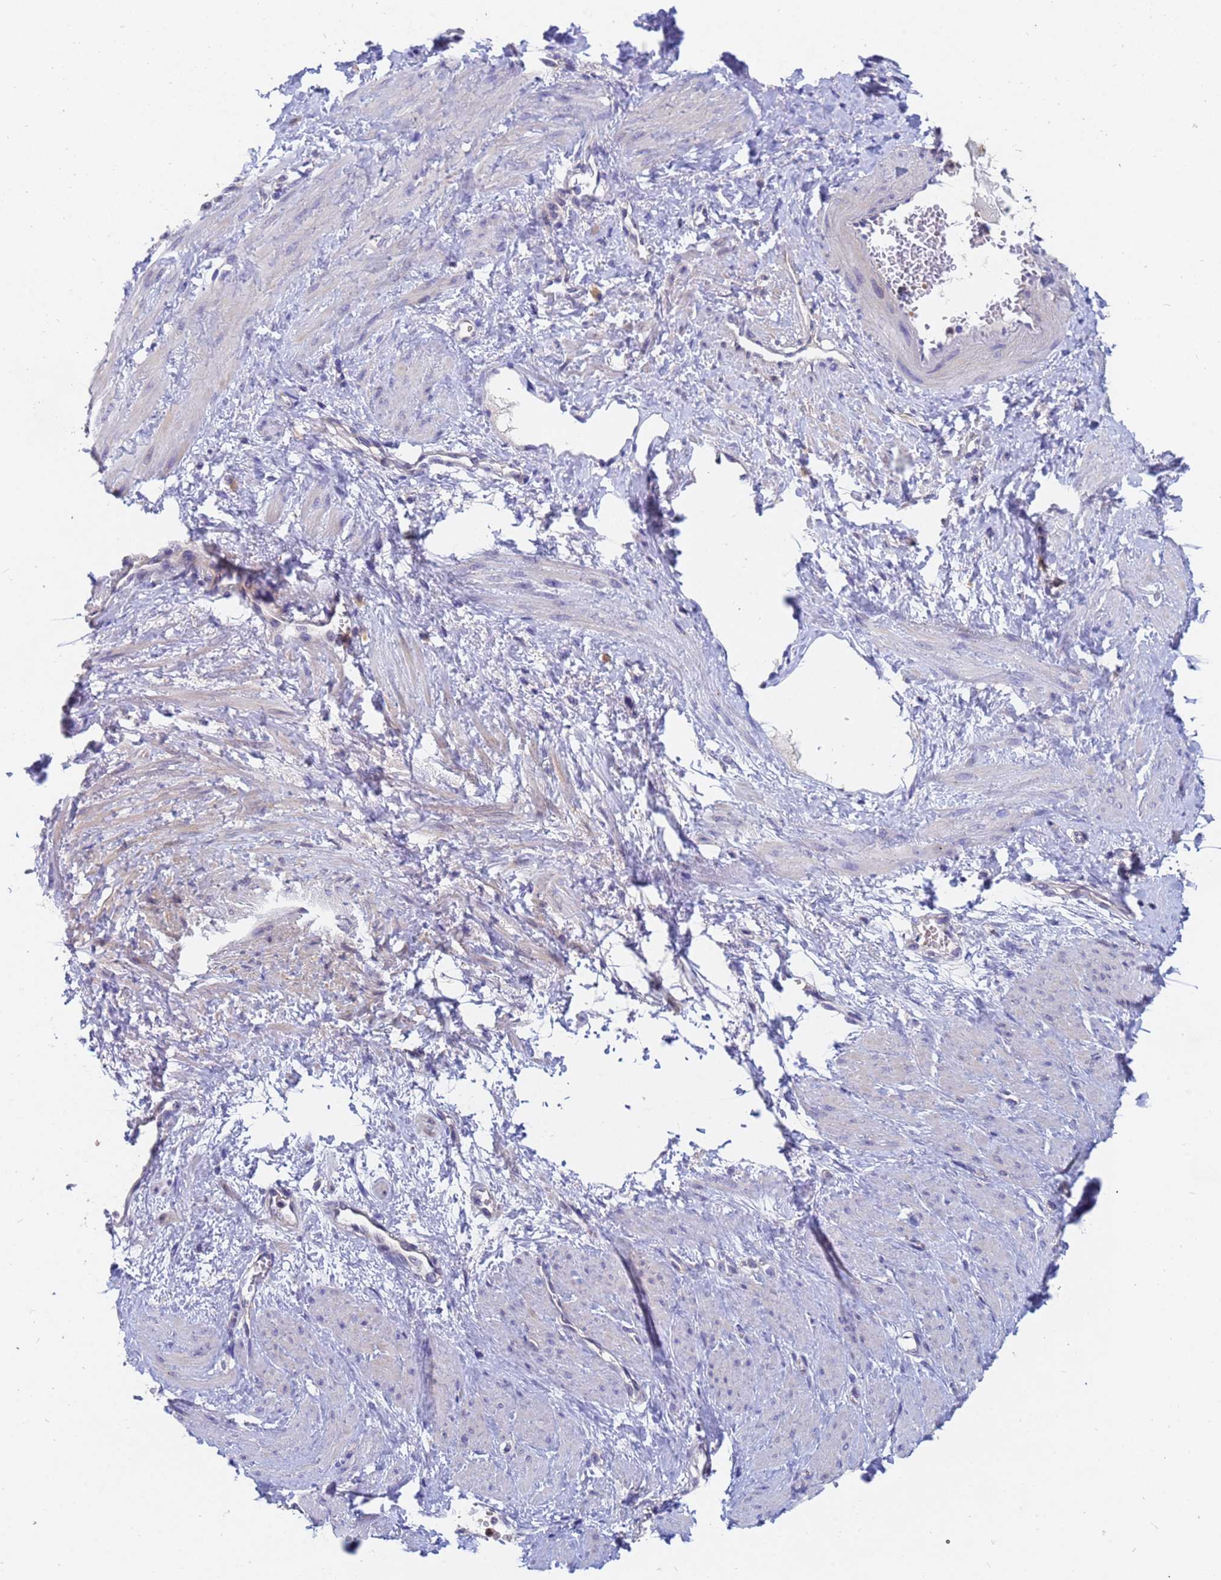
{"staining": {"intensity": "moderate", "quantity": "<25%", "location": "cytoplasmic/membranous"}, "tissue": "smooth muscle", "cell_type": "Smooth muscle cells", "image_type": "normal", "snomed": [{"axis": "morphology", "description": "Normal tissue, NOS"}, {"axis": "topography", "description": "Smooth muscle"}, {"axis": "topography", "description": "Uterus"}], "caption": "Smooth muscle cells demonstrate low levels of moderate cytoplasmic/membranous staining in about <25% of cells in benign smooth muscle. (IHC, brightfield microscopy, high magnification).", "gene": "TTLL11", "patient": {"sex": "female", "age": 39}}